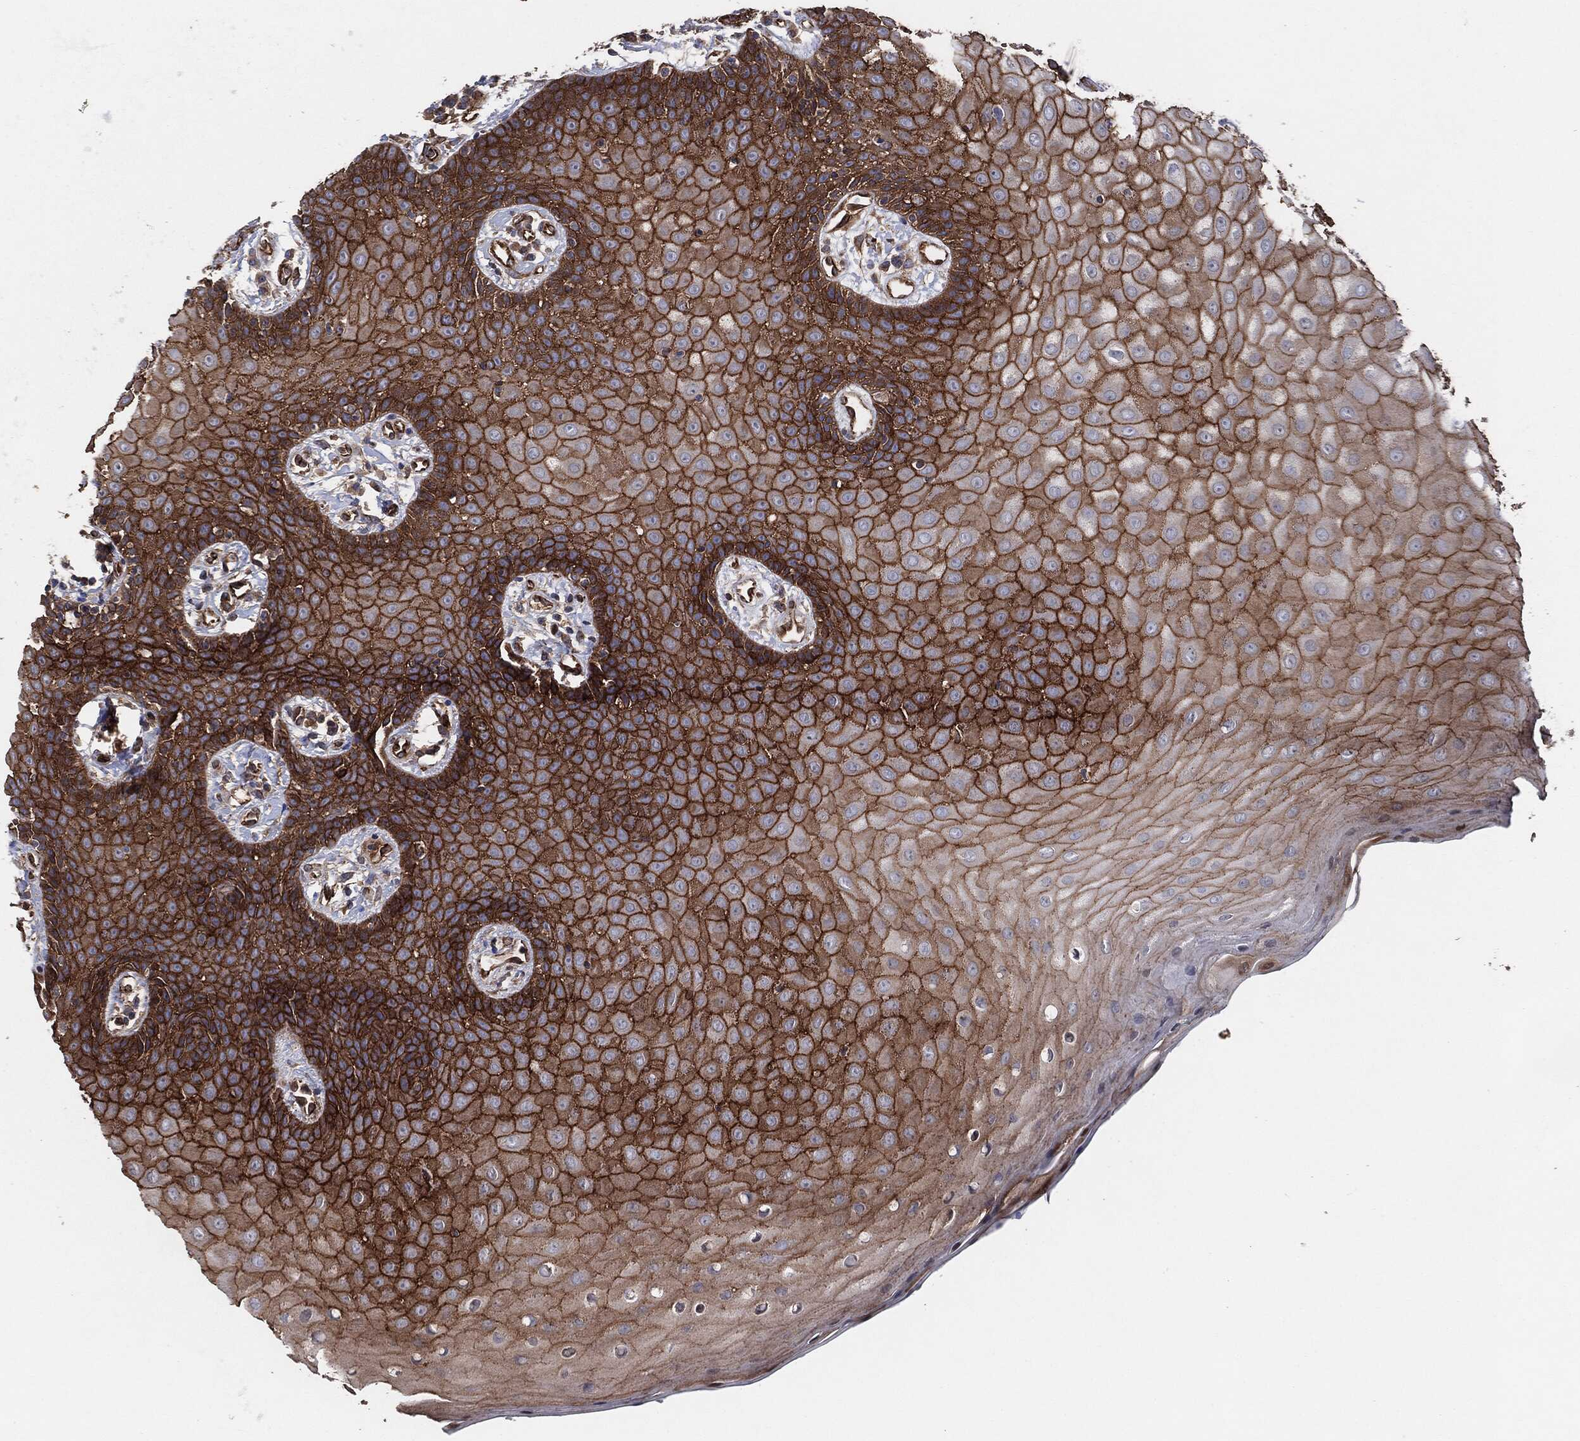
{"staining": {"intensity": "strong", "quantity": "25%-75%", "location": "cytoplasmic/membranous"}, "tissue": "oral mucosa", "cell_type": "Squamous epithelial cells", "image_type": "normal", "snomed": [{"axis": "morphology", "description": "Normal tissue, NOS"}, {"axis": "morphology", "description": "Squamous cell carcinoma, NOS"}, {"axis": "topography", "description": "Oral tissue"}, {"axis": "topography", "description": "Head-Neck"}], "caption": "Normal oral mucosa exhibits strong cytoplasmic/membranous staining in approximately 25%-75% of squamous epithelial cells.", "gene": "CTNNA1", "patient": {"sex": "female", "age": 82}}